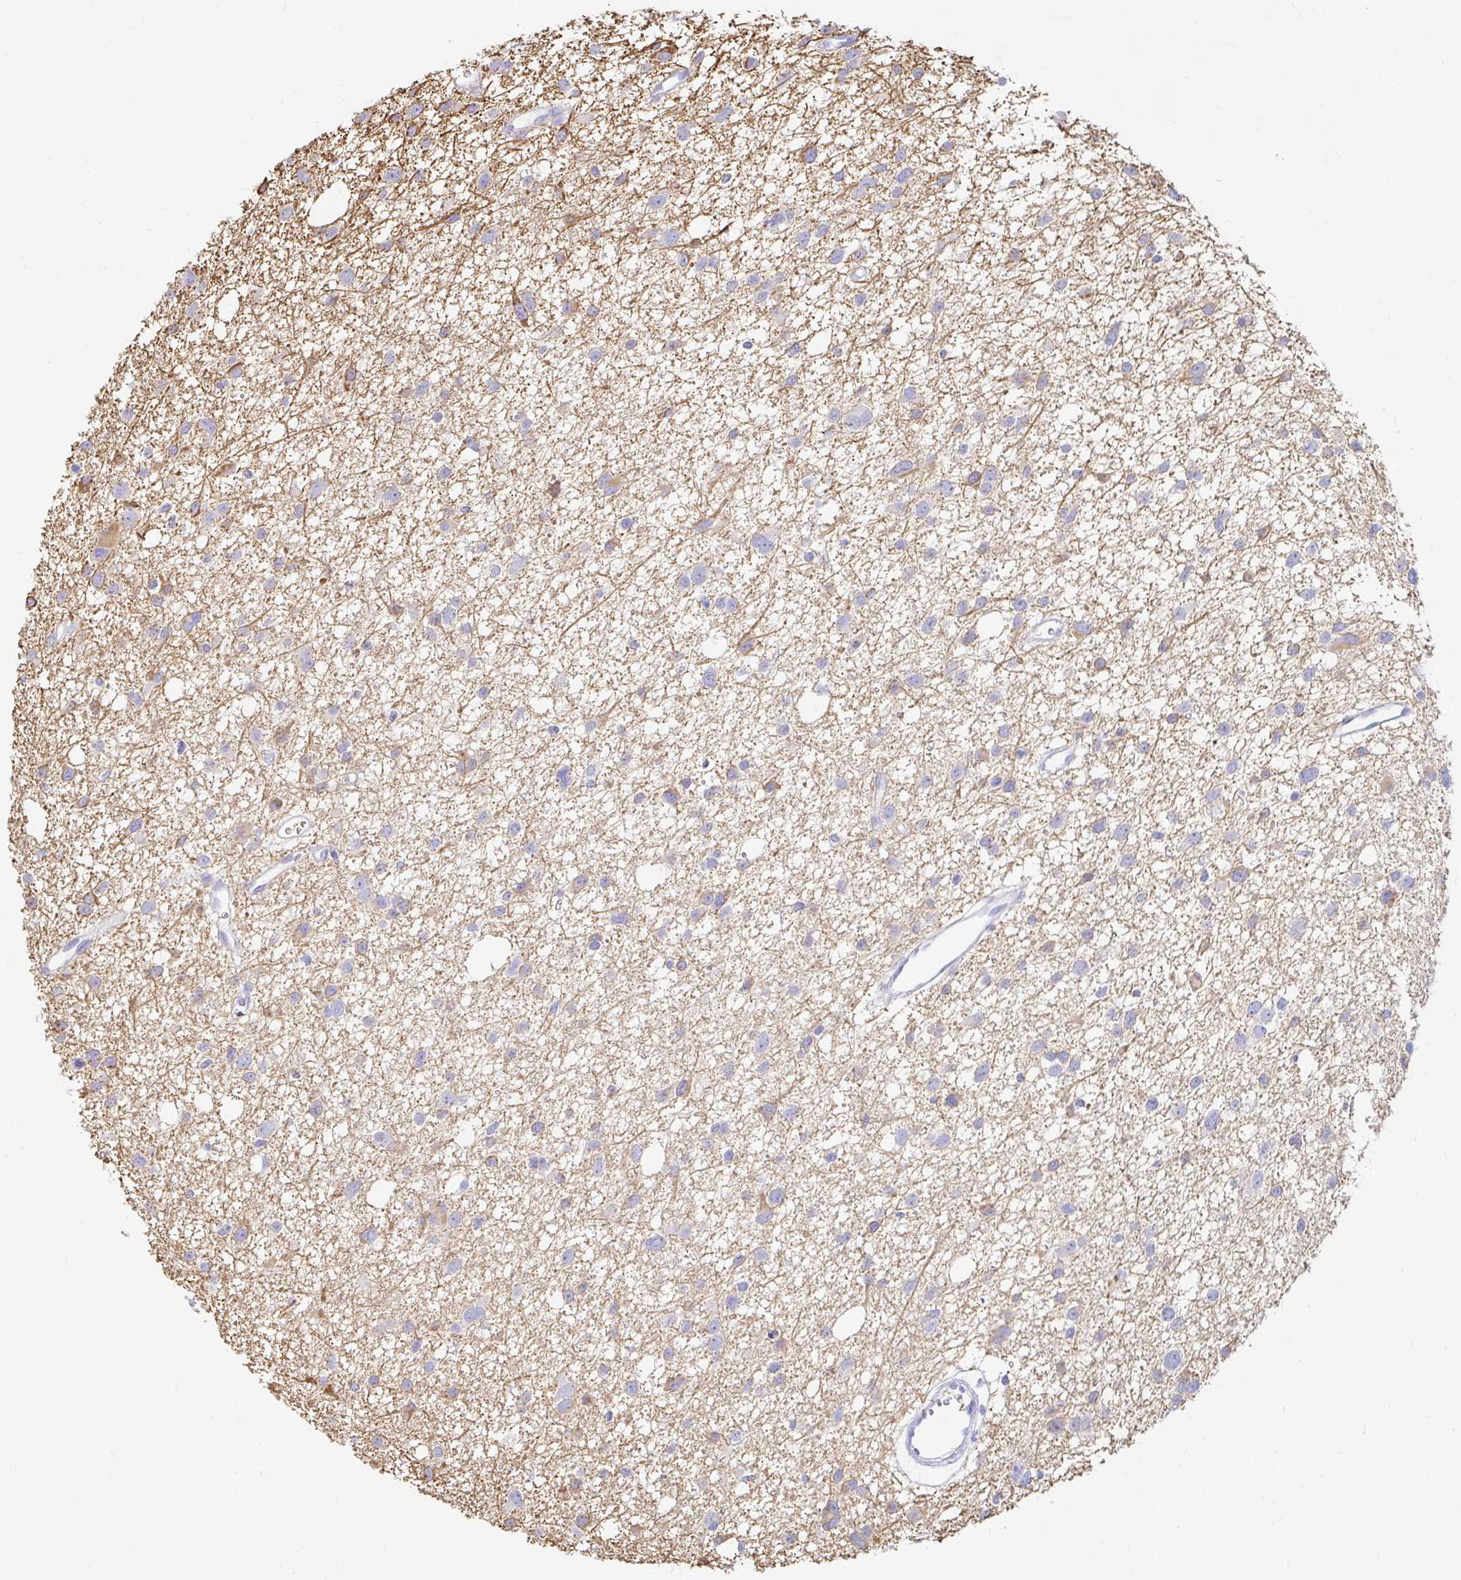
{"staining": {"intensity": "negative", "quantity": "none", "location": "none"}, "tissue": "glioma", "cell_type": "Tumor cells", "image_type": "cancer", "snomed": [{"axis": "morphology", "description": "Glioma, malignant, High grade"}, {"axis": "topography", "description": "Brain"}], "caption": "Glioma was stained to show a protein in brown. There is no significant expression in tumor cells.", "gene": "NR2E1", "patient": {"sex": "male", "age": 23}}